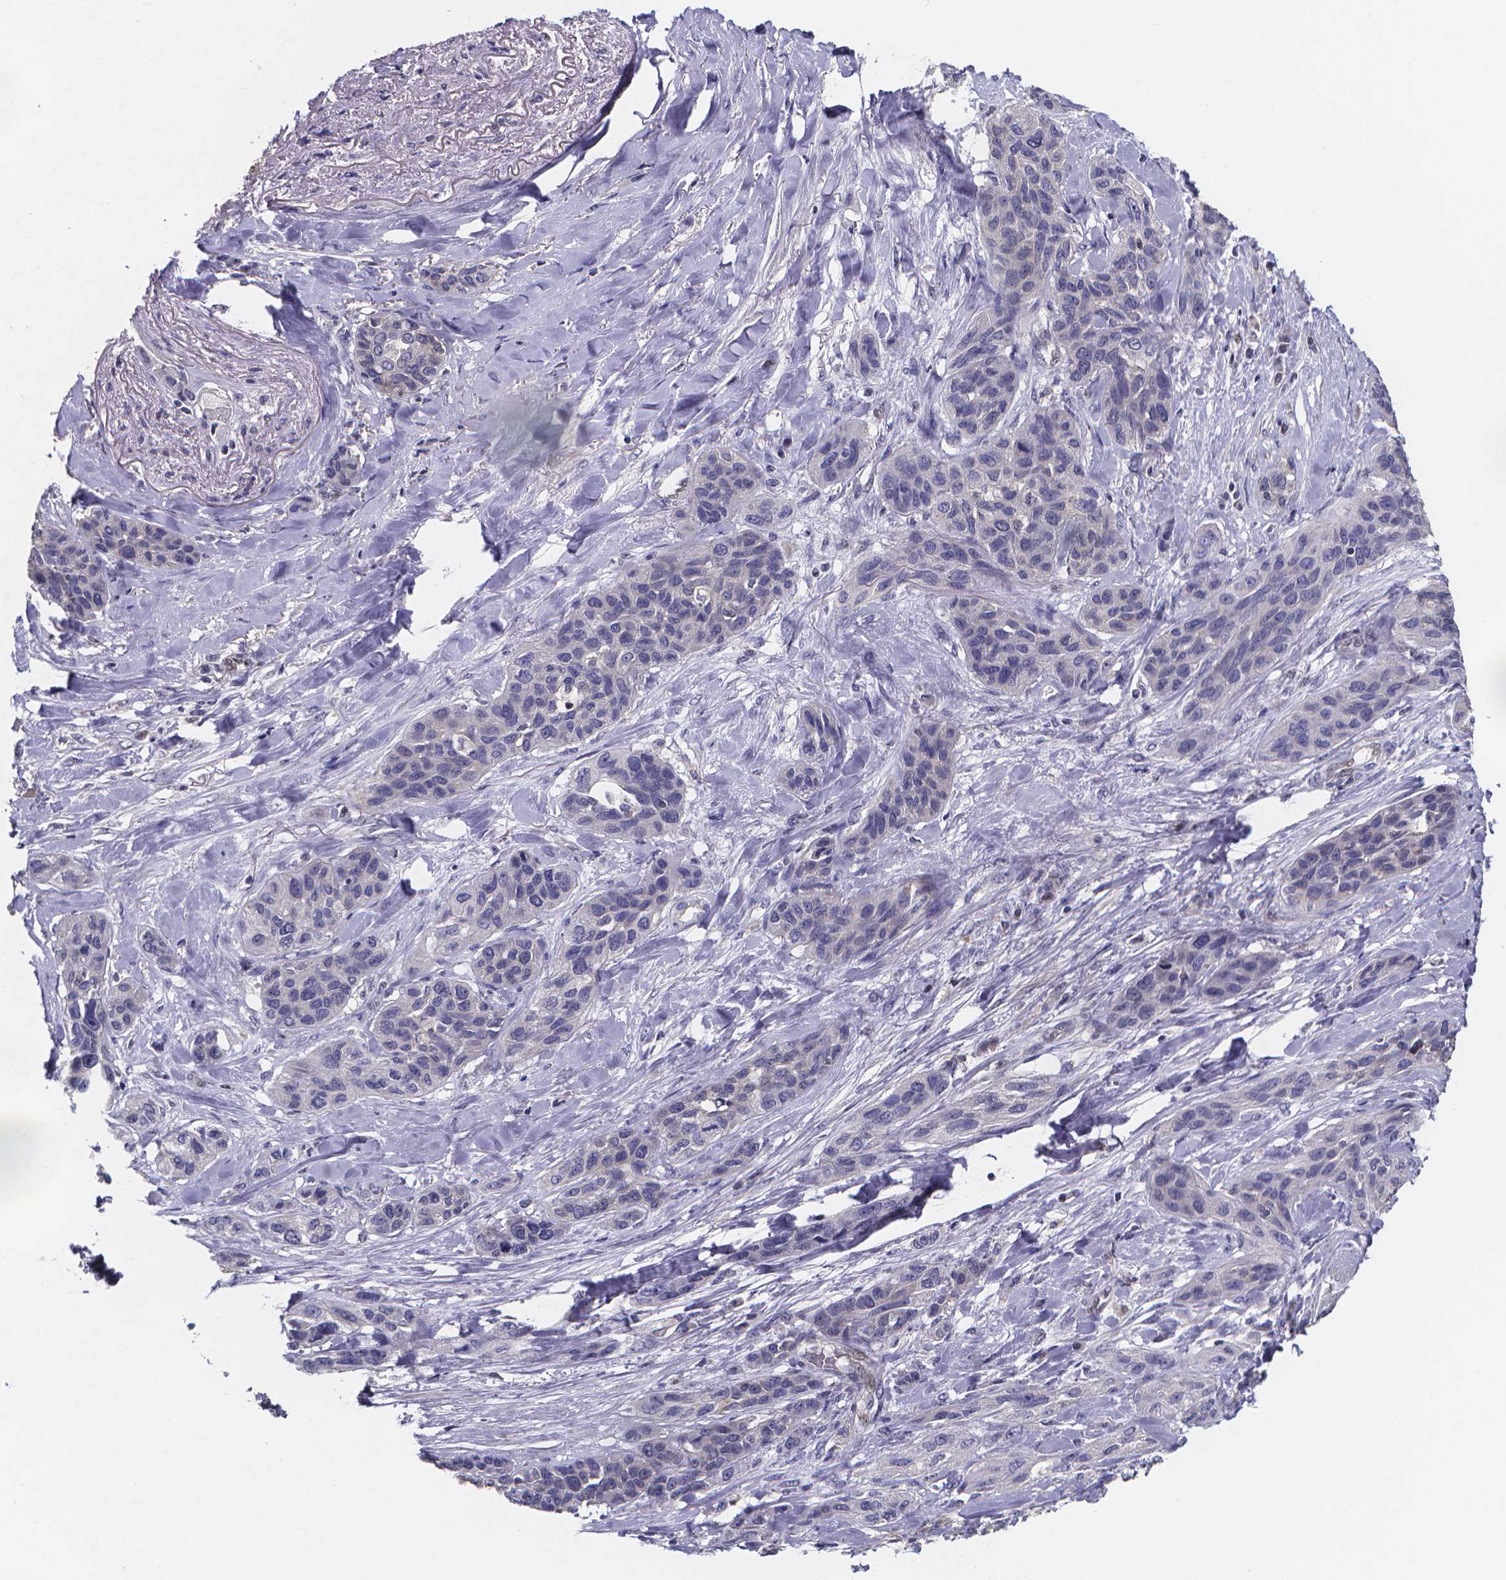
{"staining": {"intensity": "negative", "quantity": "none", "location": "none"}, "tissue": "lung cancer", "cell_type": "Tumor cells", "image_type": "cancer", "snomed": [{"axis": "morphology", "description": "Squamous cell carcinoma, NOS"}, {"axis": "topography", "description": "Lung"}], "caption": "Lung cancer was stained to show a protein in brown. There is no significant expression in tumor cells.", "gene": "PAH", "patient": {"sex": "female", "age": 70}}